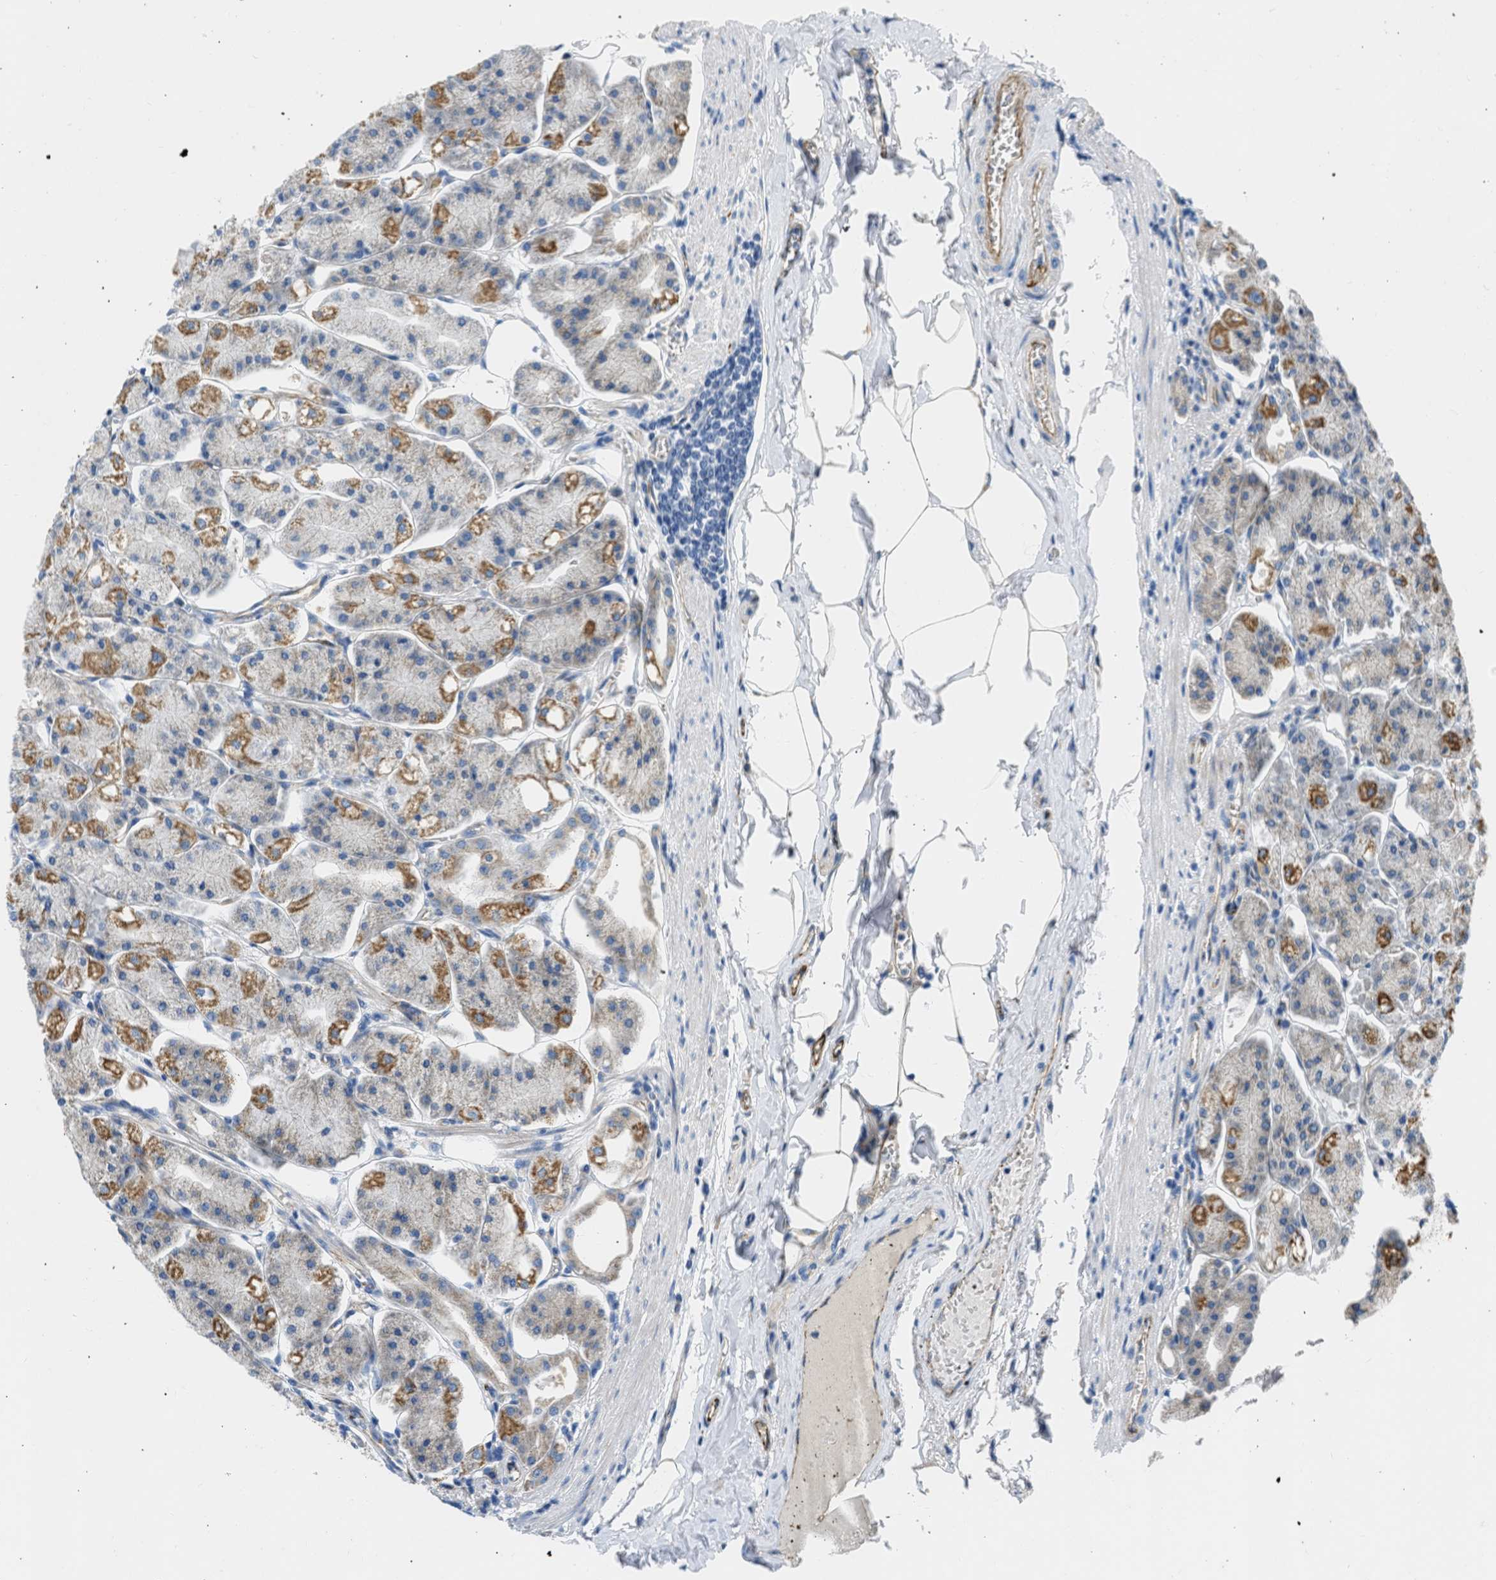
{"staining": {"intensity": "moderate", "quantity": "25%-75%", "location": "cytoplasmic/membranous"}, "tissue": "stomach", "cell_type": "Glandular cells", "image_type": "normal", "snomed": [{"axis": "morphology", "description": "Normal tissue, NOS"}, {"axis": "topography", "description": "Stomach, lower"}], "caption": "Protein analysis of normal stomach demonstrates moderate cytoplasmic/membranous expression in about 25%-75% of glandular cells. (DAB (3,3'-diaminobenzidine) IHC, brown staining for protein, blue staining for nuclei).", "gene": "ULK4", "patient": {"sex": "male", "age": 71}}